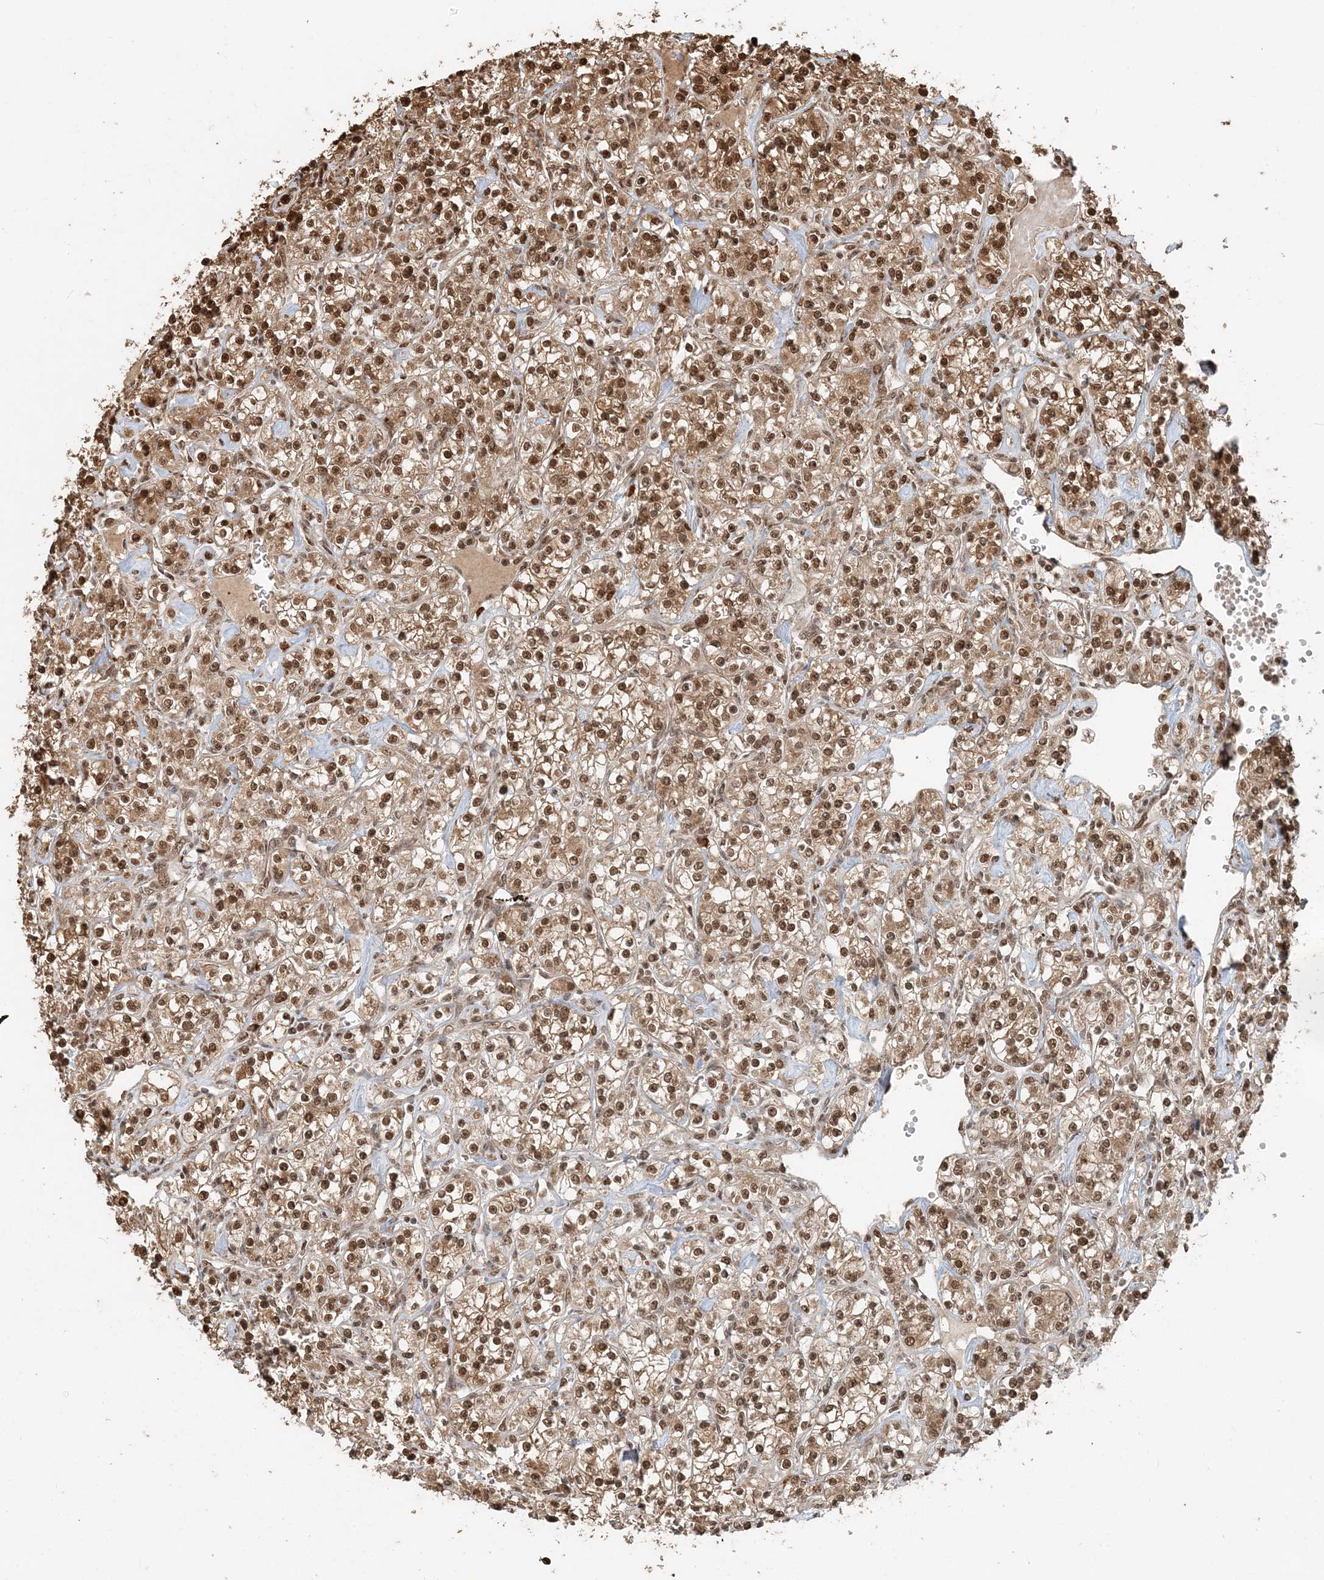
{"staining": {"intensity": "moderate", "quantity": ">75%", "location": "cytoplasmic/membranous,nuclear"}, "tissue": "renal cancer", "cell_type": "Tumor cells", "image_type": "cancer", "snomed": [{"axis": "morphology", "description": "Adenocarcinoma, NOS"}, {"axis": "topography", "description": "Kidney"}], "caption": "The micrograph shows a brown stain indicating the presence of a protein in the cytoplasmic/membranous and nuclear of tumor cells in renal adenocarcinoma.", "gene": "ARHGAP35", "patient": {"sex": "male", "age": 77}}